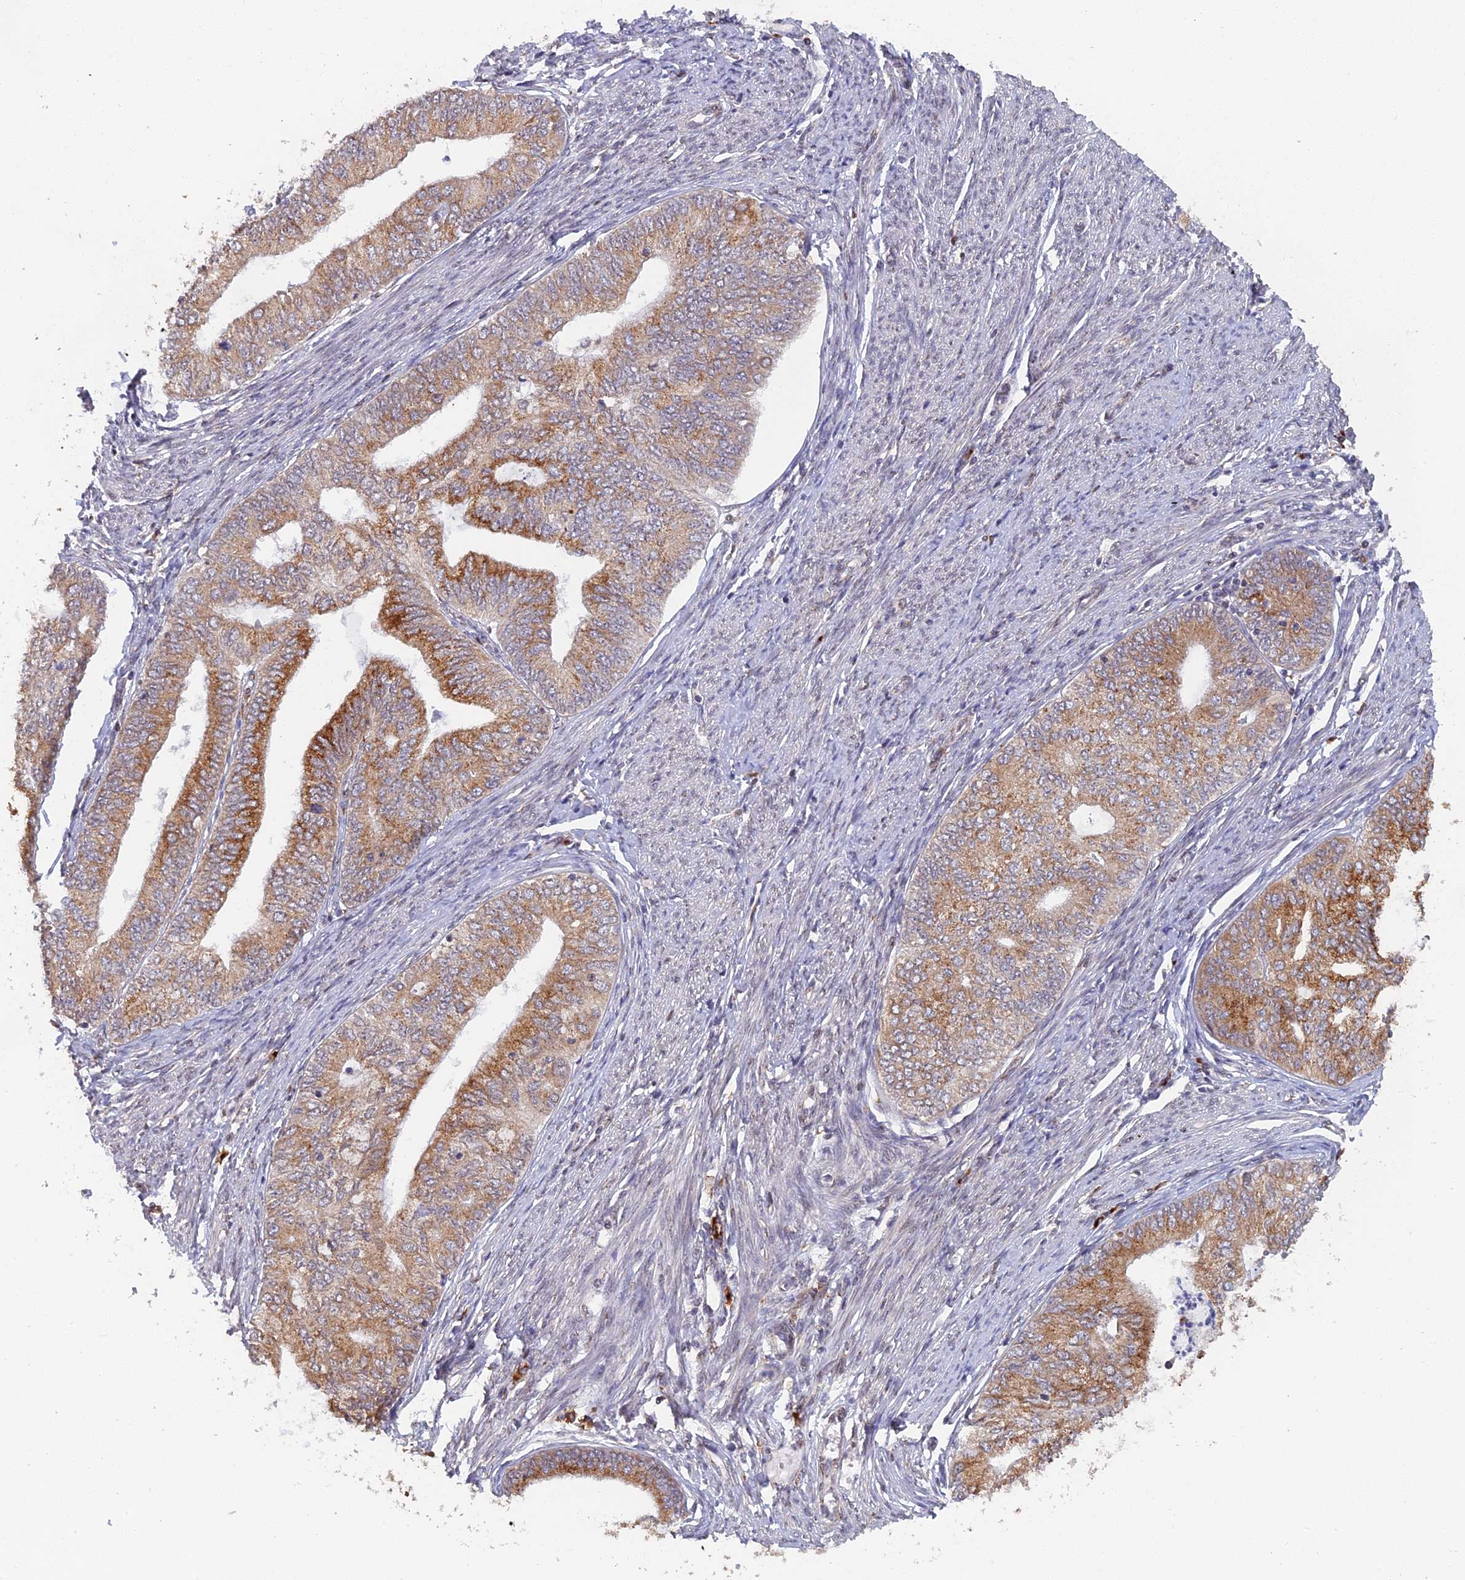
{"staining": {"intensity": "moderate", "quantity": ">75%", "location": "cytoplasmic/membranous"}, "tissue": "endometrial cancer", "cell_type": "Tumor cells", "image_type": "cancer", "snomed": [{"axis": "morphology", "description": "Adenocarcinoma, NOS"}, {"axis": "topography", "description": "Endometrium"}], "caption": "This image shows endometrial cancer (adenocarcinoma) stained with immunohistochemistry (IHC) to label a protein in brown. The cytoplasmic/membranous of tumor cells show moderate positivity for the protein. Nuclei are counter-stained blue.", "gene": "SNX17", "patient": {"sex": "female", "age": 68}}